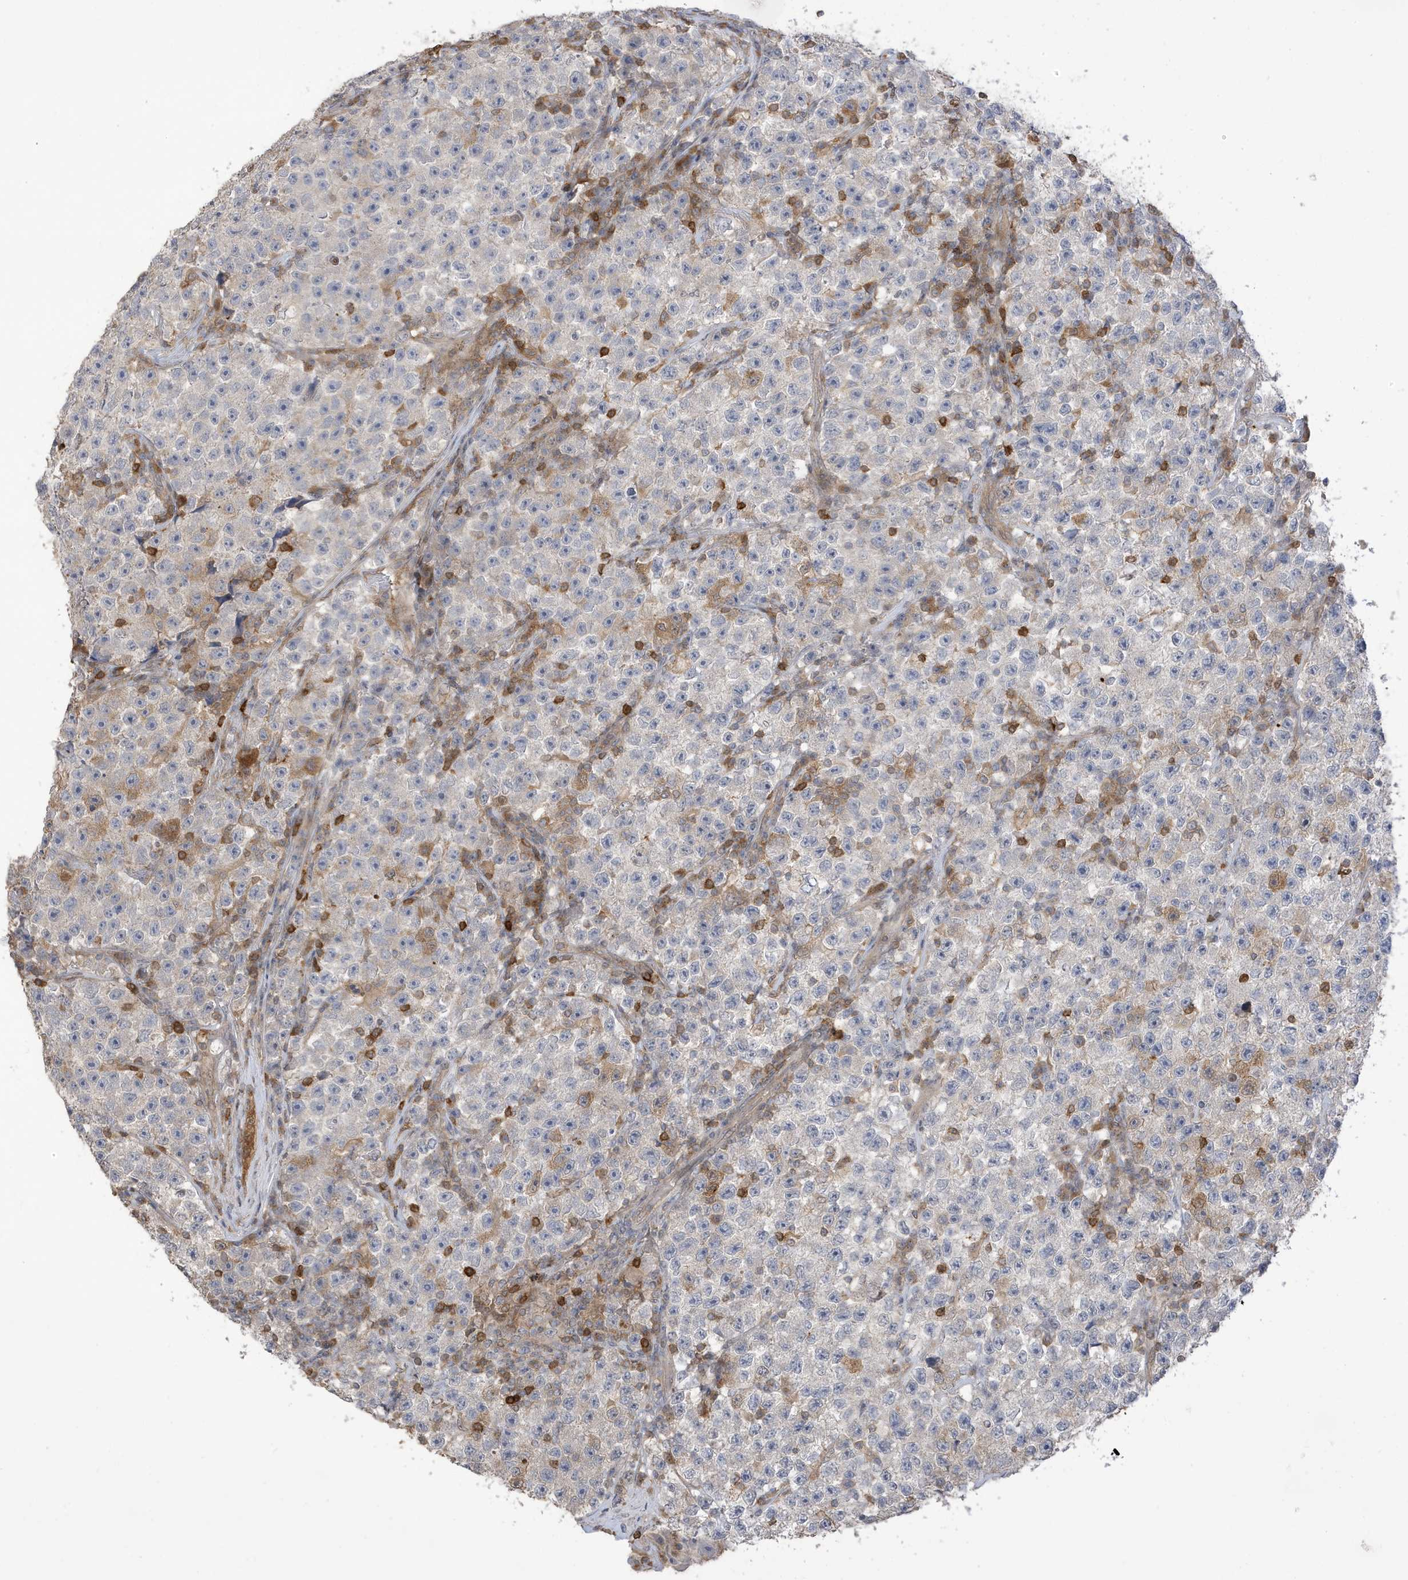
{"staining": {"intensity": "negative", "quantity": "none", "location": "none"}, "tissue": "testis cancer", "cell_type": "Tumor cells", "image_type": "cancer", "snomed": [{"axis": "morphology", "description": "Seminoma, NOS"}, {"axis": "topography", "description": "Testis"}], "caption": "IHC of human seminoma (testis) shows no staining in tumor cells. (DAB (3,3'-diaminobenzidine) immunohistochemistry visualized using brightfield microscopy, high magnification).", "gene": "TAB3", "patient": {"sex": "male", "age": 22}}